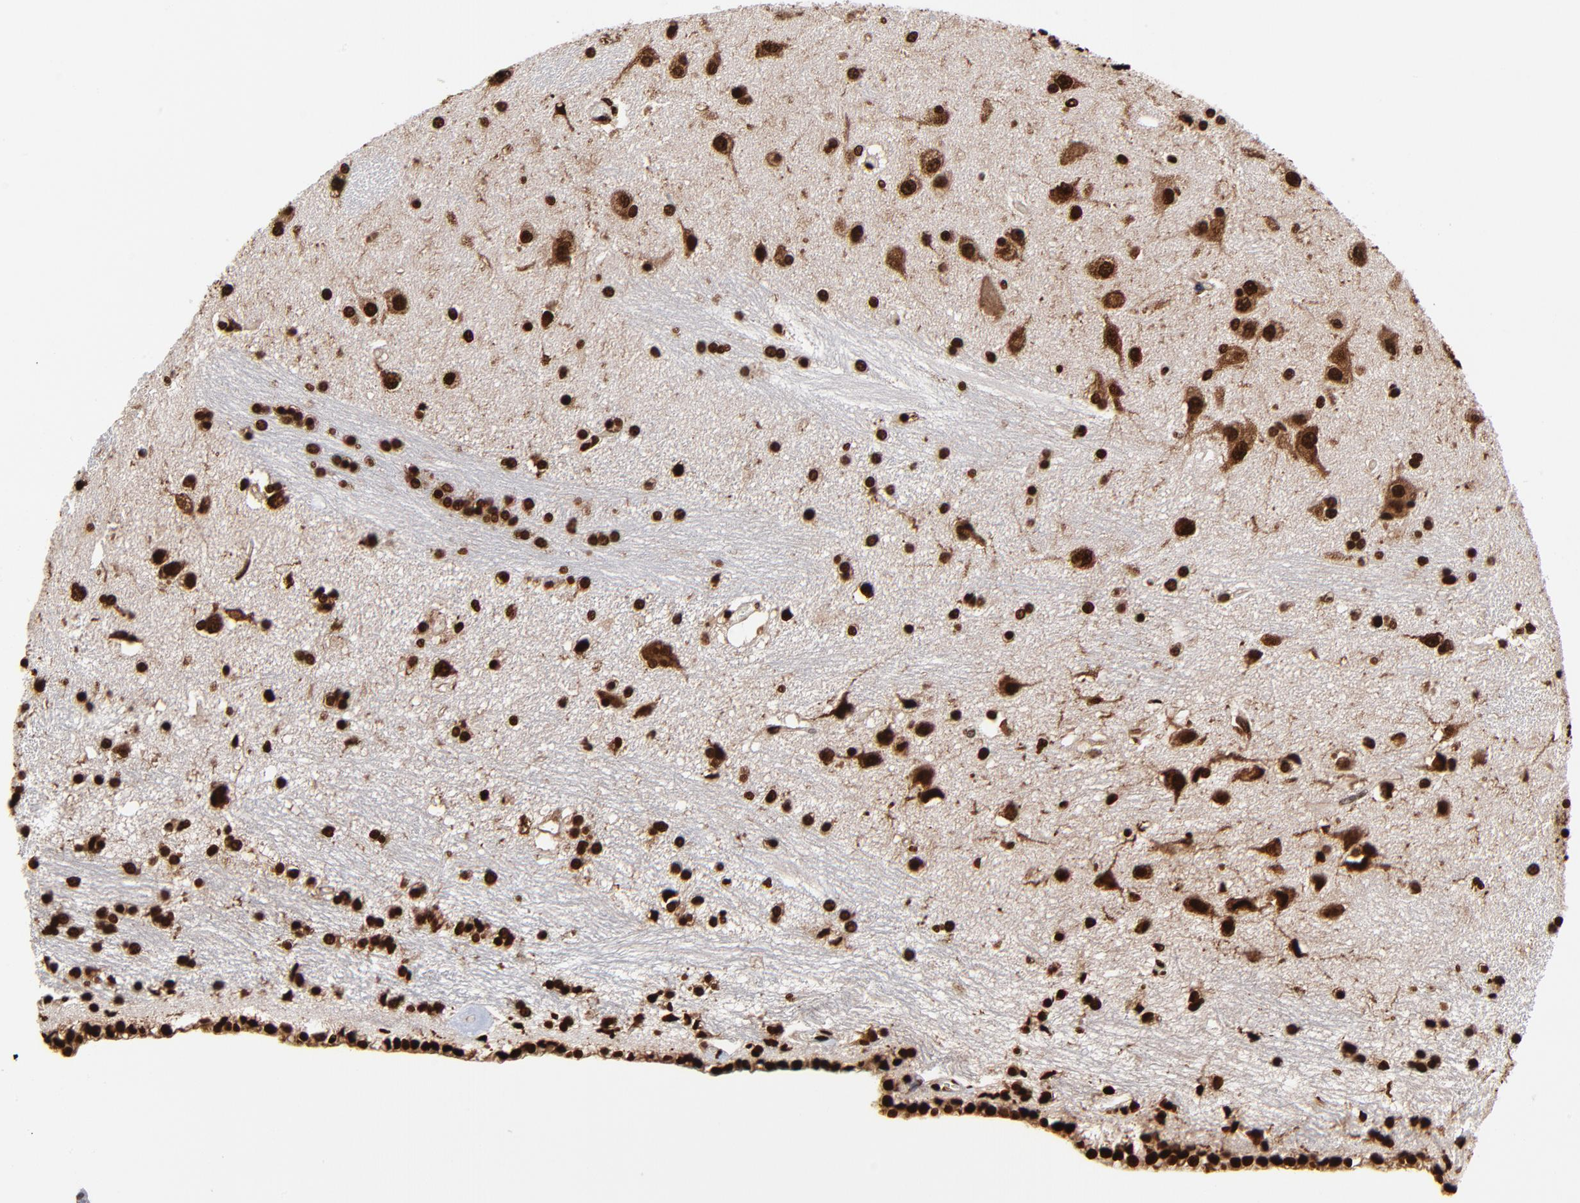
{"staining": {"intensity": "strong", "quantity": ">75%", "location": "nuclear"}, "tissue": "hippocampus", "cell_type": "Glial cells", "image_type": "normal", "snomed": [{"axis": "morphology", "description": "Normal tissue, NOS"}, {"axis": "topography", "description": "Hippocampus"}], "caption": "An image showing strong nuclear positivity in approximately >75% of glial cells in benign hippocampus, as visualized by brown immunohistochemical staining.", "gene": "ZNF544", "patient": {"sex": "female", "age": 54}}